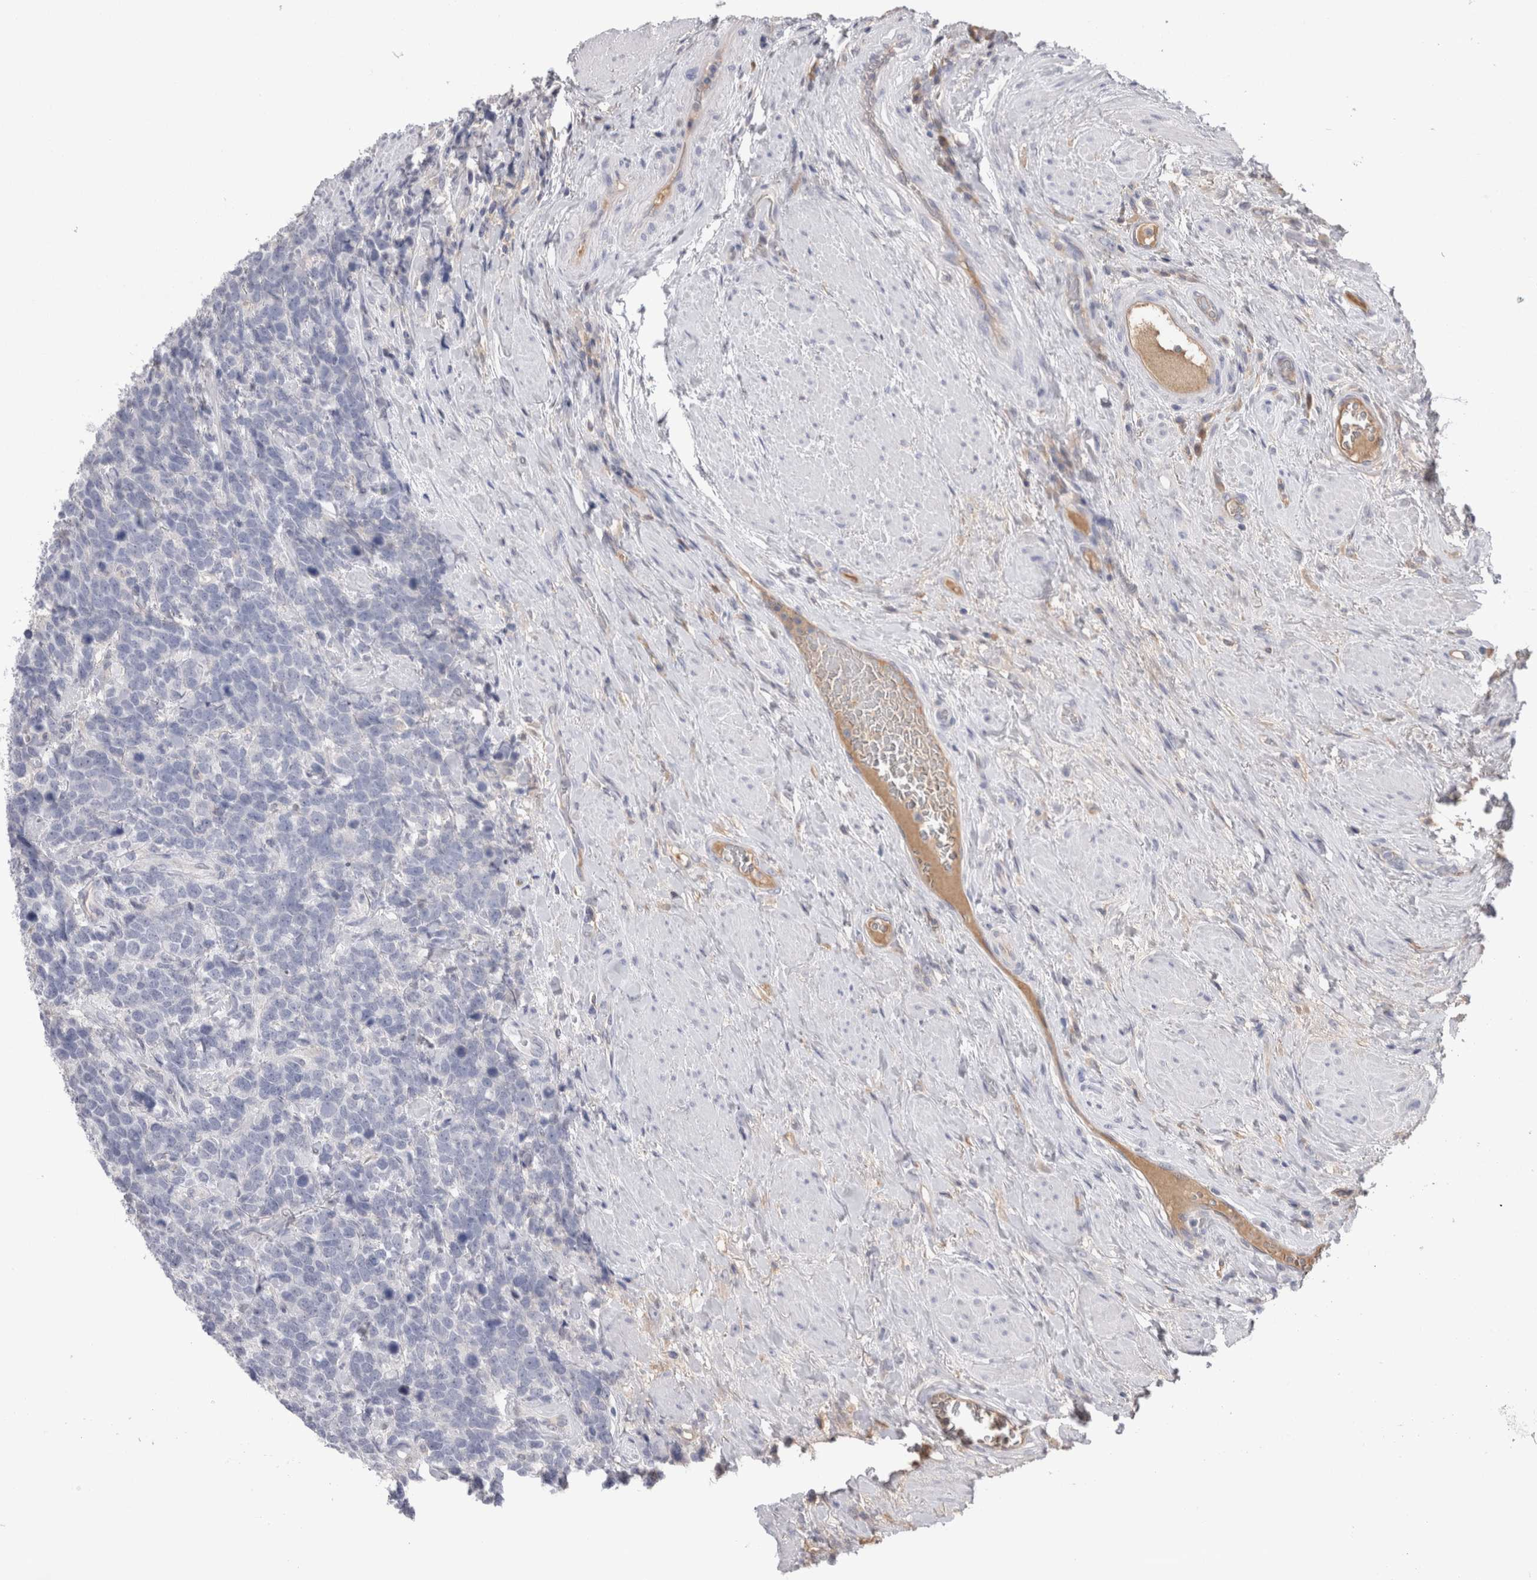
{"staining": {"intensity": "negative", "quantity": "none", "location": "none"}, "tissue": "urothelial cancer", "cell_type": "Tumor cells", "image_type": "cancer", "snomed": [{"axis": "morphology", "description": "Urothelial carcinoma, High grade"}, {"axis": "topography", "description": "Urinary bladder"}], "caption": "Immunohistochemical staining of urothelial cancer demonstrates no significant positivity in tumor cells.", "gene": "REG1A", "patient": {"sex": "female", "age": 82}}